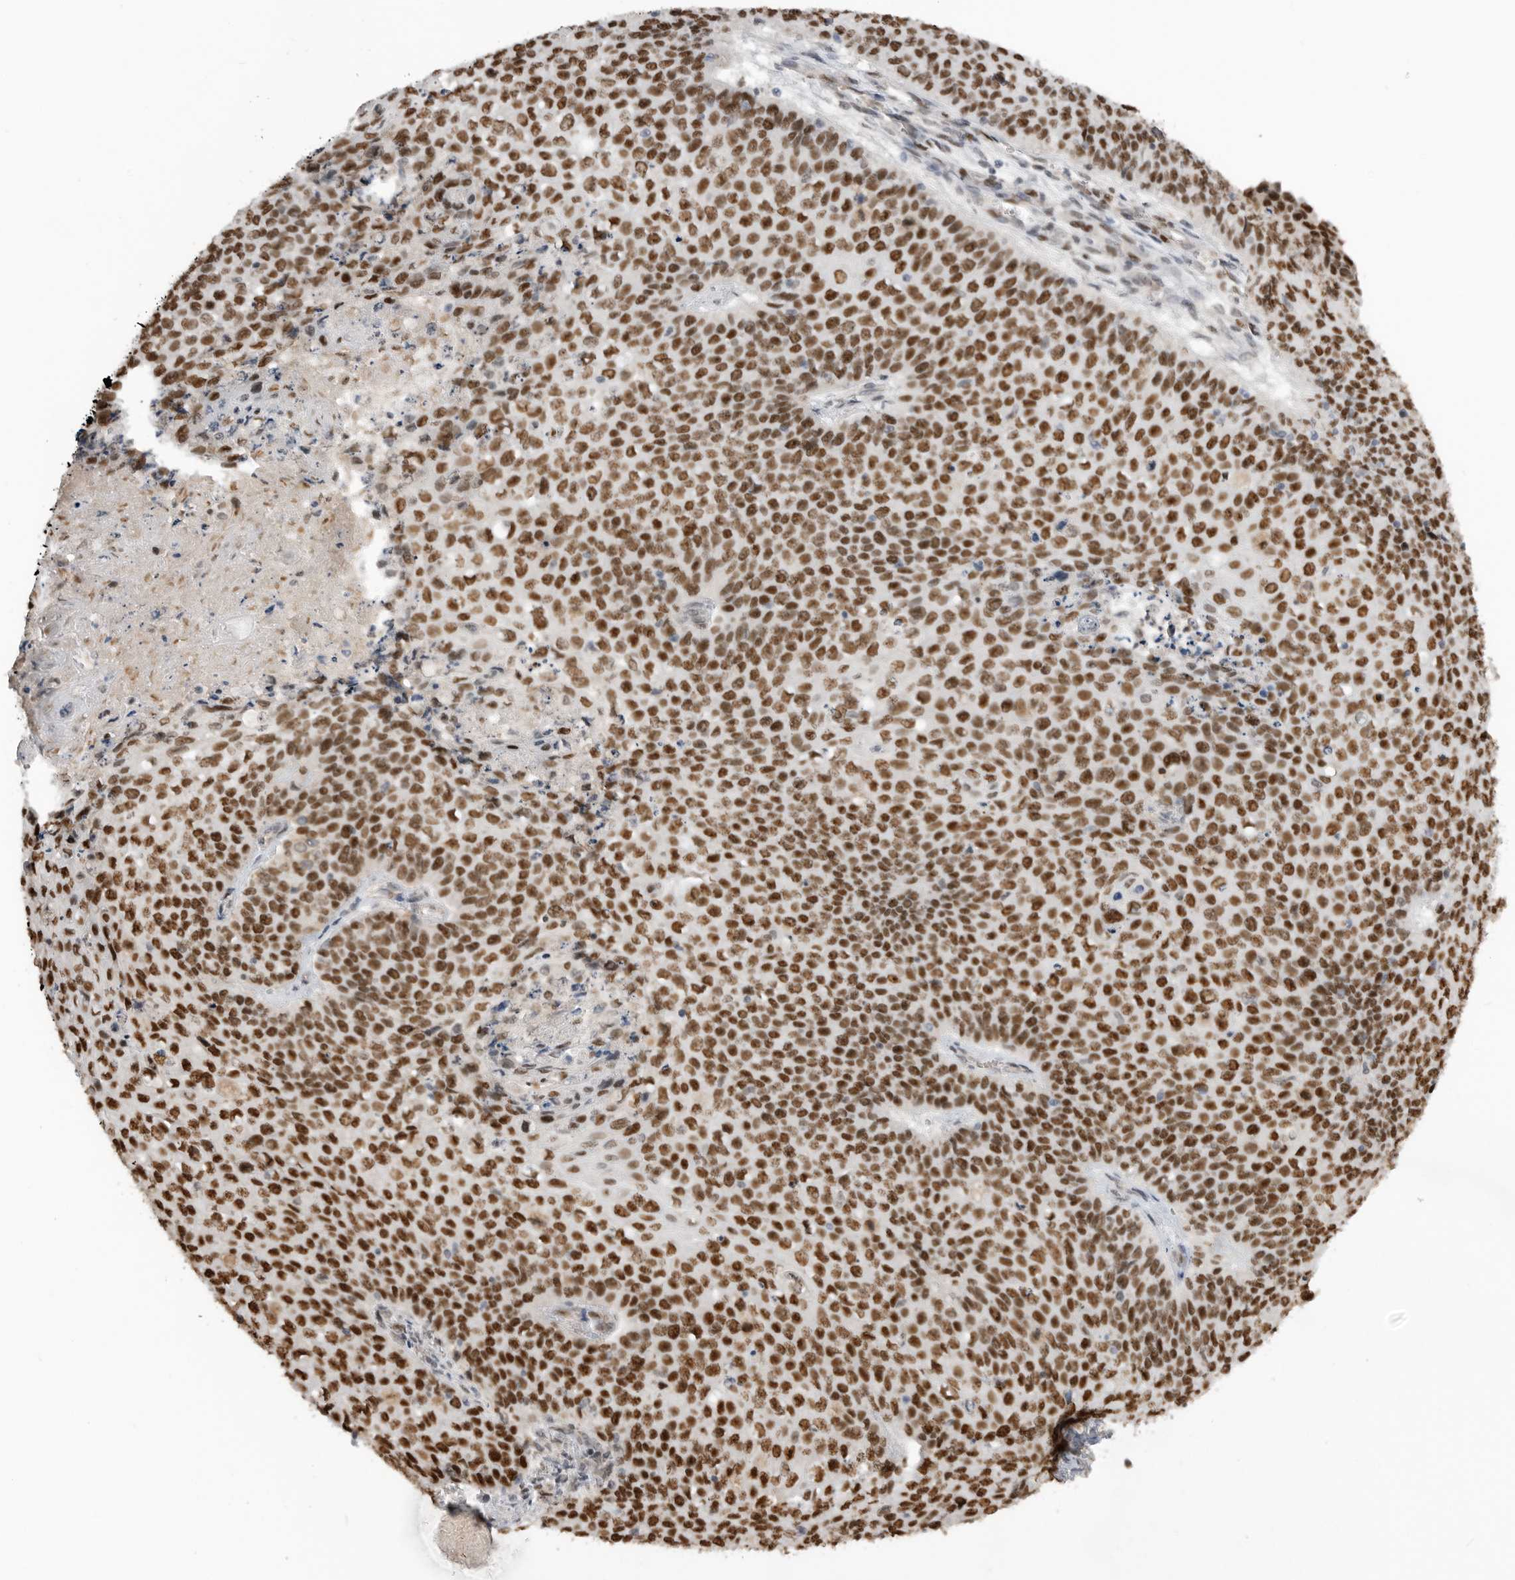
{"staining": {"intensity": "strong", "quantity": ">75%", "location": "nuclear"}, "tissue": "cervical cancer", "cell_type": "Tumor cells", "image_type": "cancer", "snomed": [{"axis": "morphology", "description": "Squamous cell carcinoma, NOS"}, {"axis": "topography", "description": "Cervix"}], "caption": "Strong nuclear expression for a protein is seen in approximately >75% of tumor cells of cervical squamous cell carcinoma using IHC.", "gene": "SMARCC1", "patient": {"sex": "female", "age": 39}}